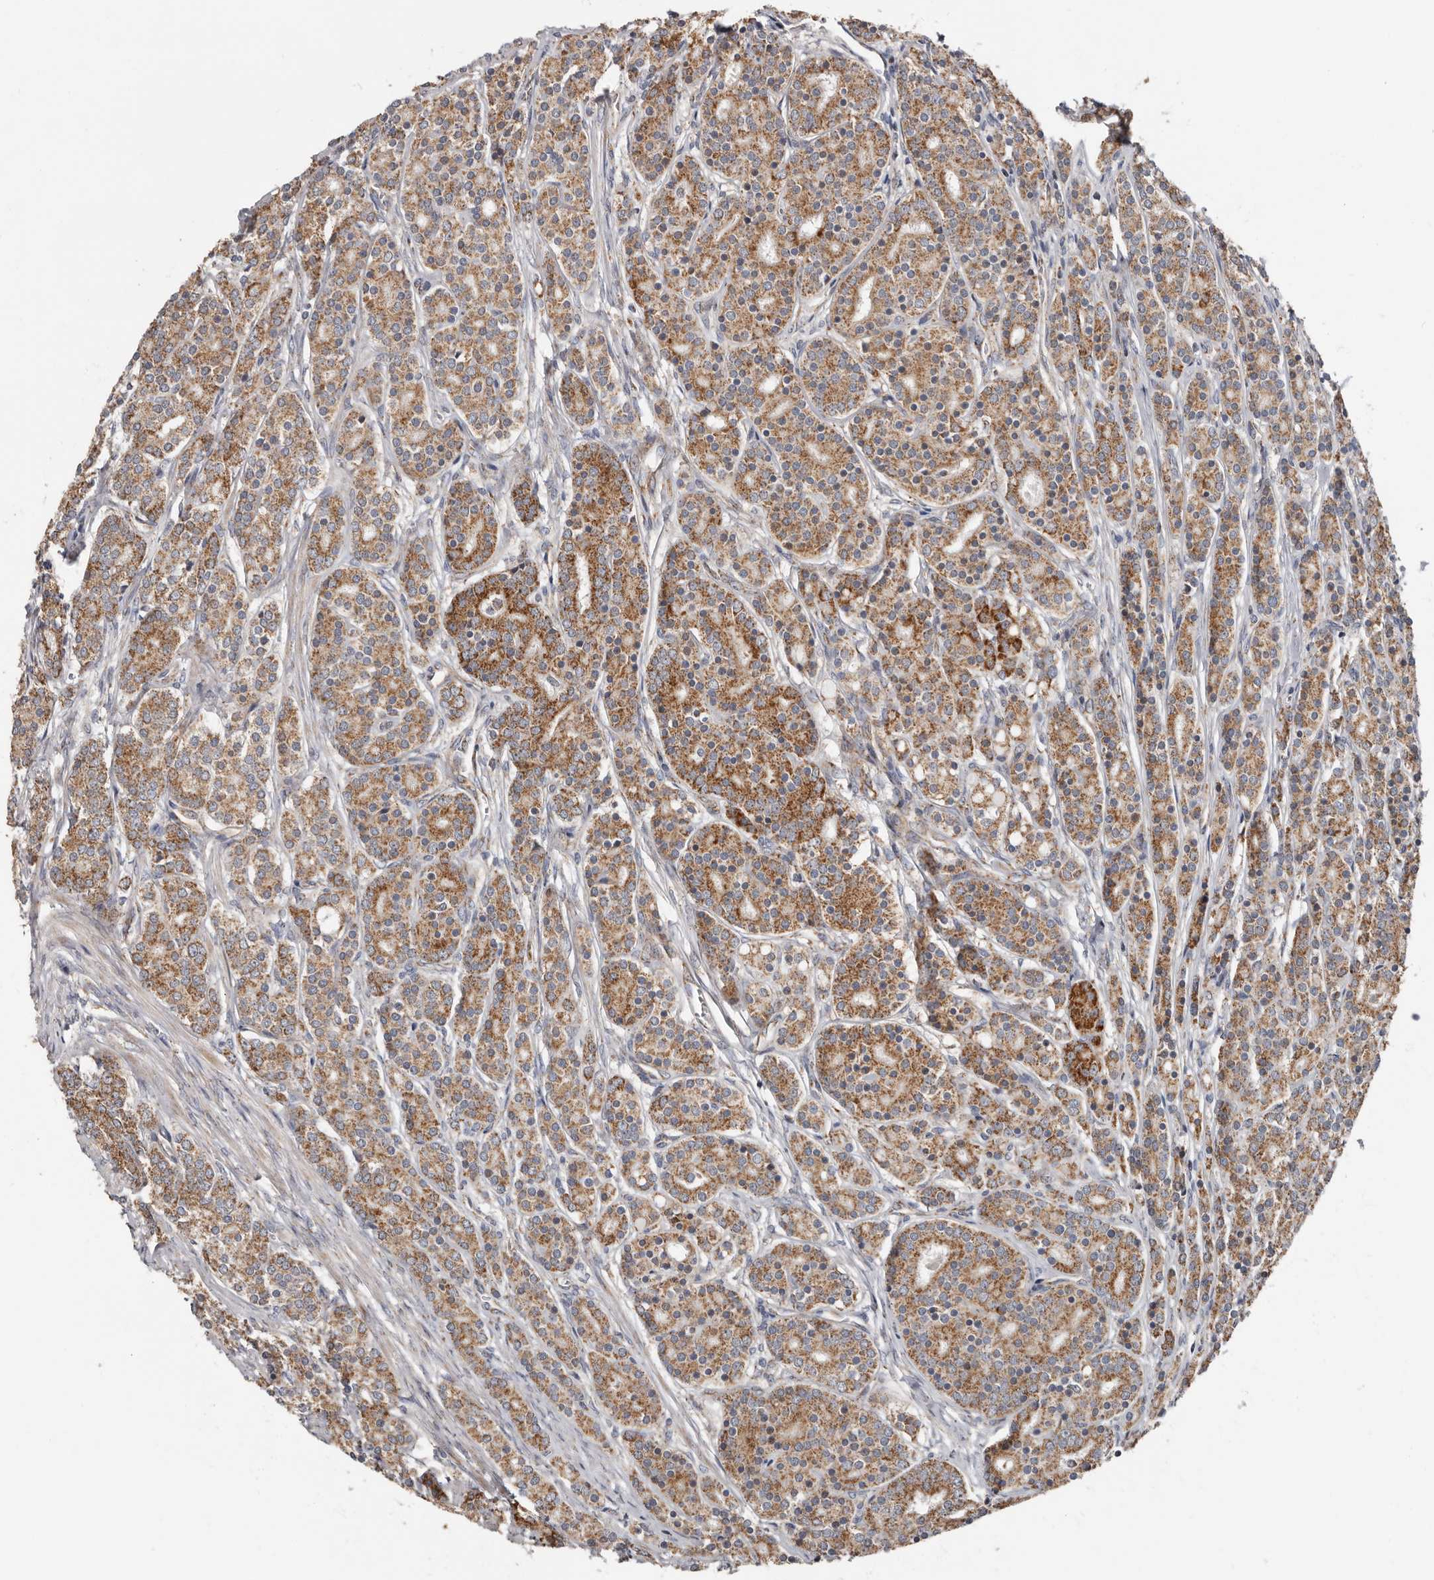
{"staining": {"intensity": "moderate", "quantity": ">75%", "location": "cytoplasmic/membranous"}, "tissue": "prostate cancer", "cell_type": "Tumor cells", "image_type": "cancer", "snomed": [{"axis": "morphology", "description": "Adenocarcinoma, High grade"}, {"axis": "topography", "description": "Prostate"}], "caption": "Prostate cancer (high-grade adenocarcinoma) stained with a brown dye exhibits moderate cytoplasmic/membranous positive expression in about >75% of tumor cells.", "gene": "MRPL18", "patient": {"sex": "male", "age": 62}}